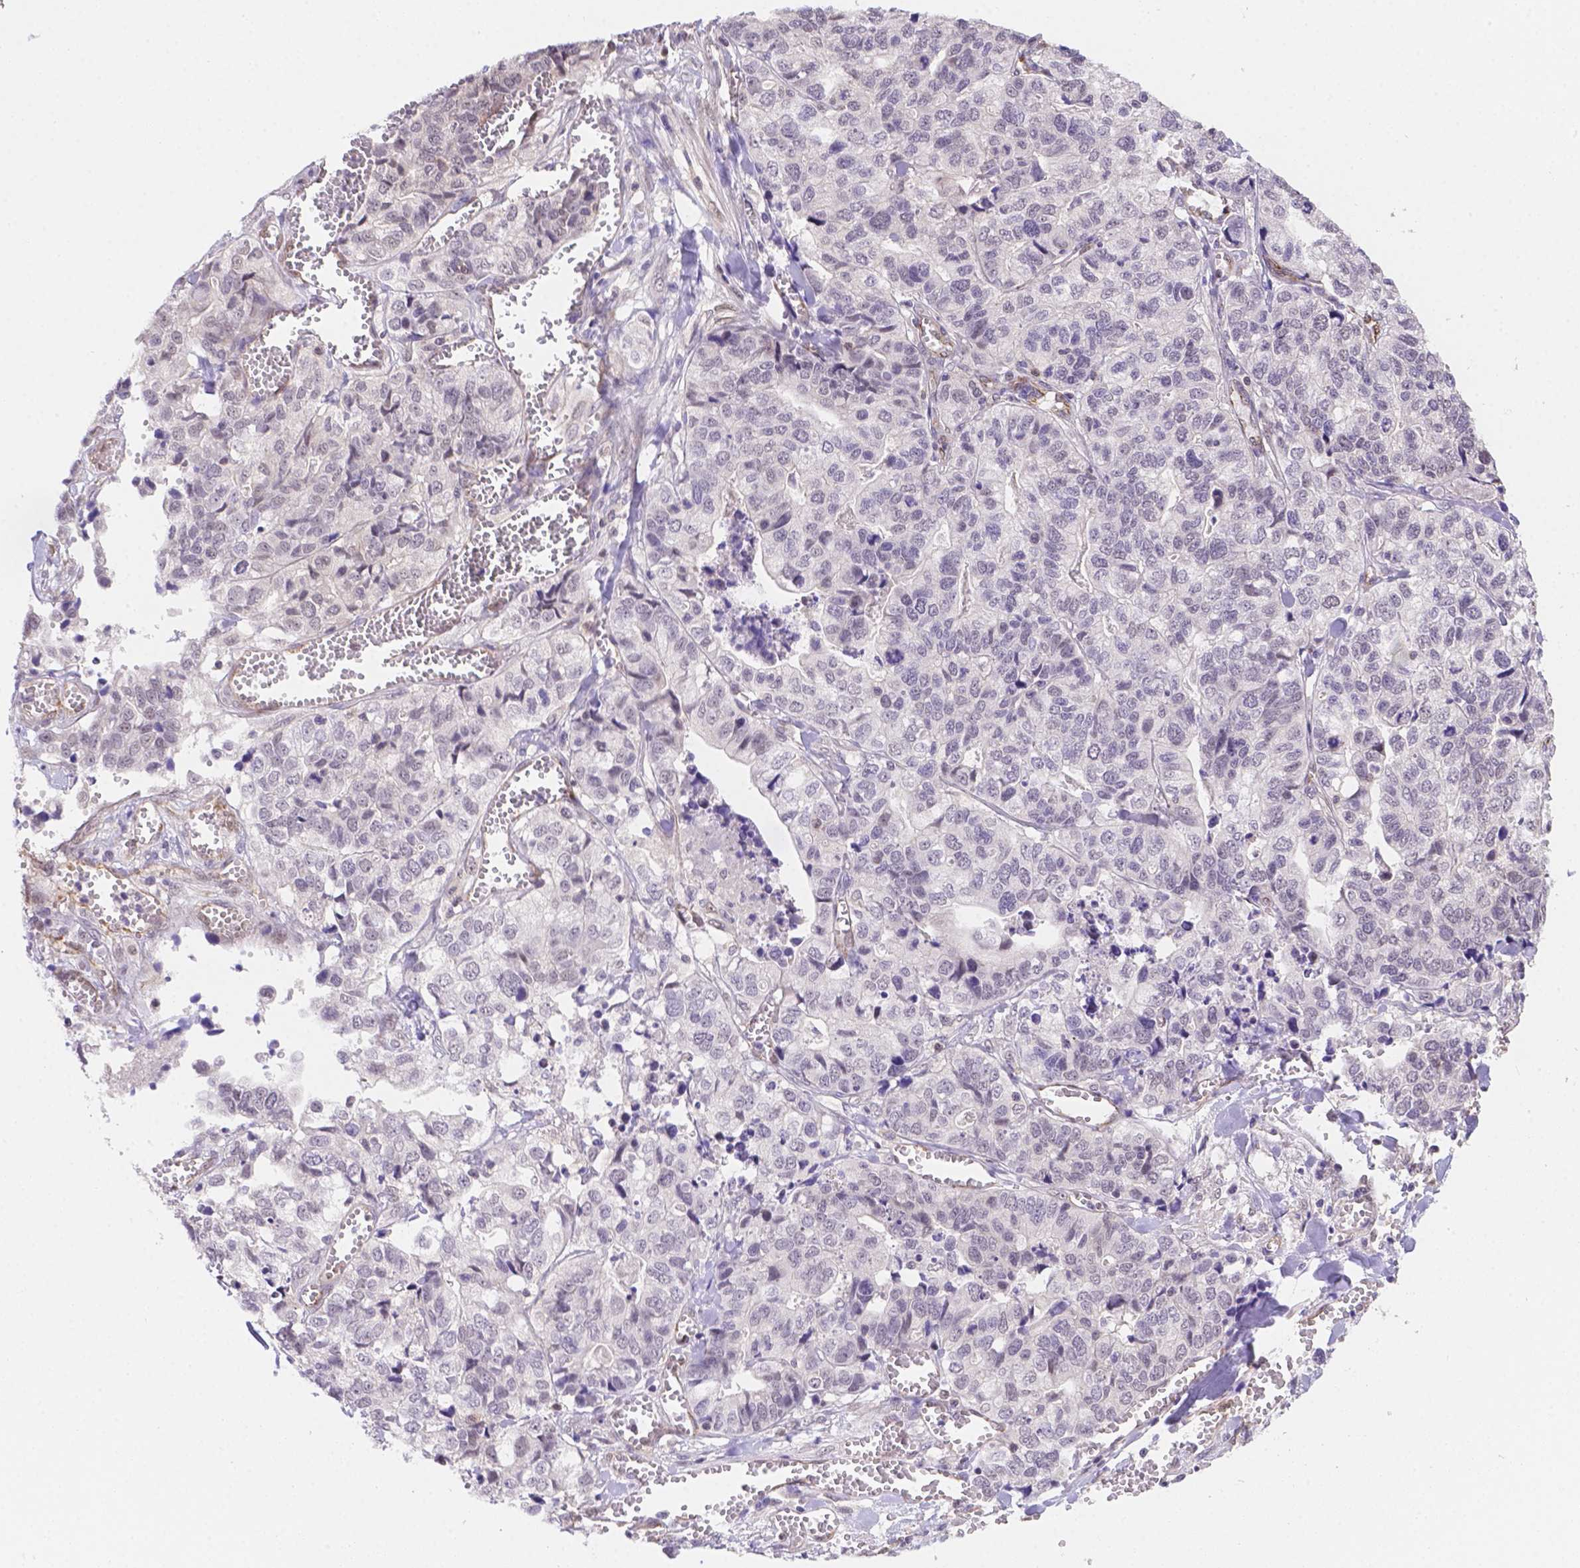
{"staining": {"intensity": "negative", "quantity": "none", "location": "none"}, "tissue": "stomach cancer", "cell_type": "Tumor cells", "image_type": "cancer", "snomed": [{"axis": "morphology", "description": "Adenocarcinoma, NOS"}, {"axis": "topography", "description": "Stomach, upper"}], "caption": "Immunohistochemical staining of stomach adenocarcinoma reveals no significant expression in tumor cells.", "gene": "NXPE2", "patient": {"sex": "female", "age": 67}}